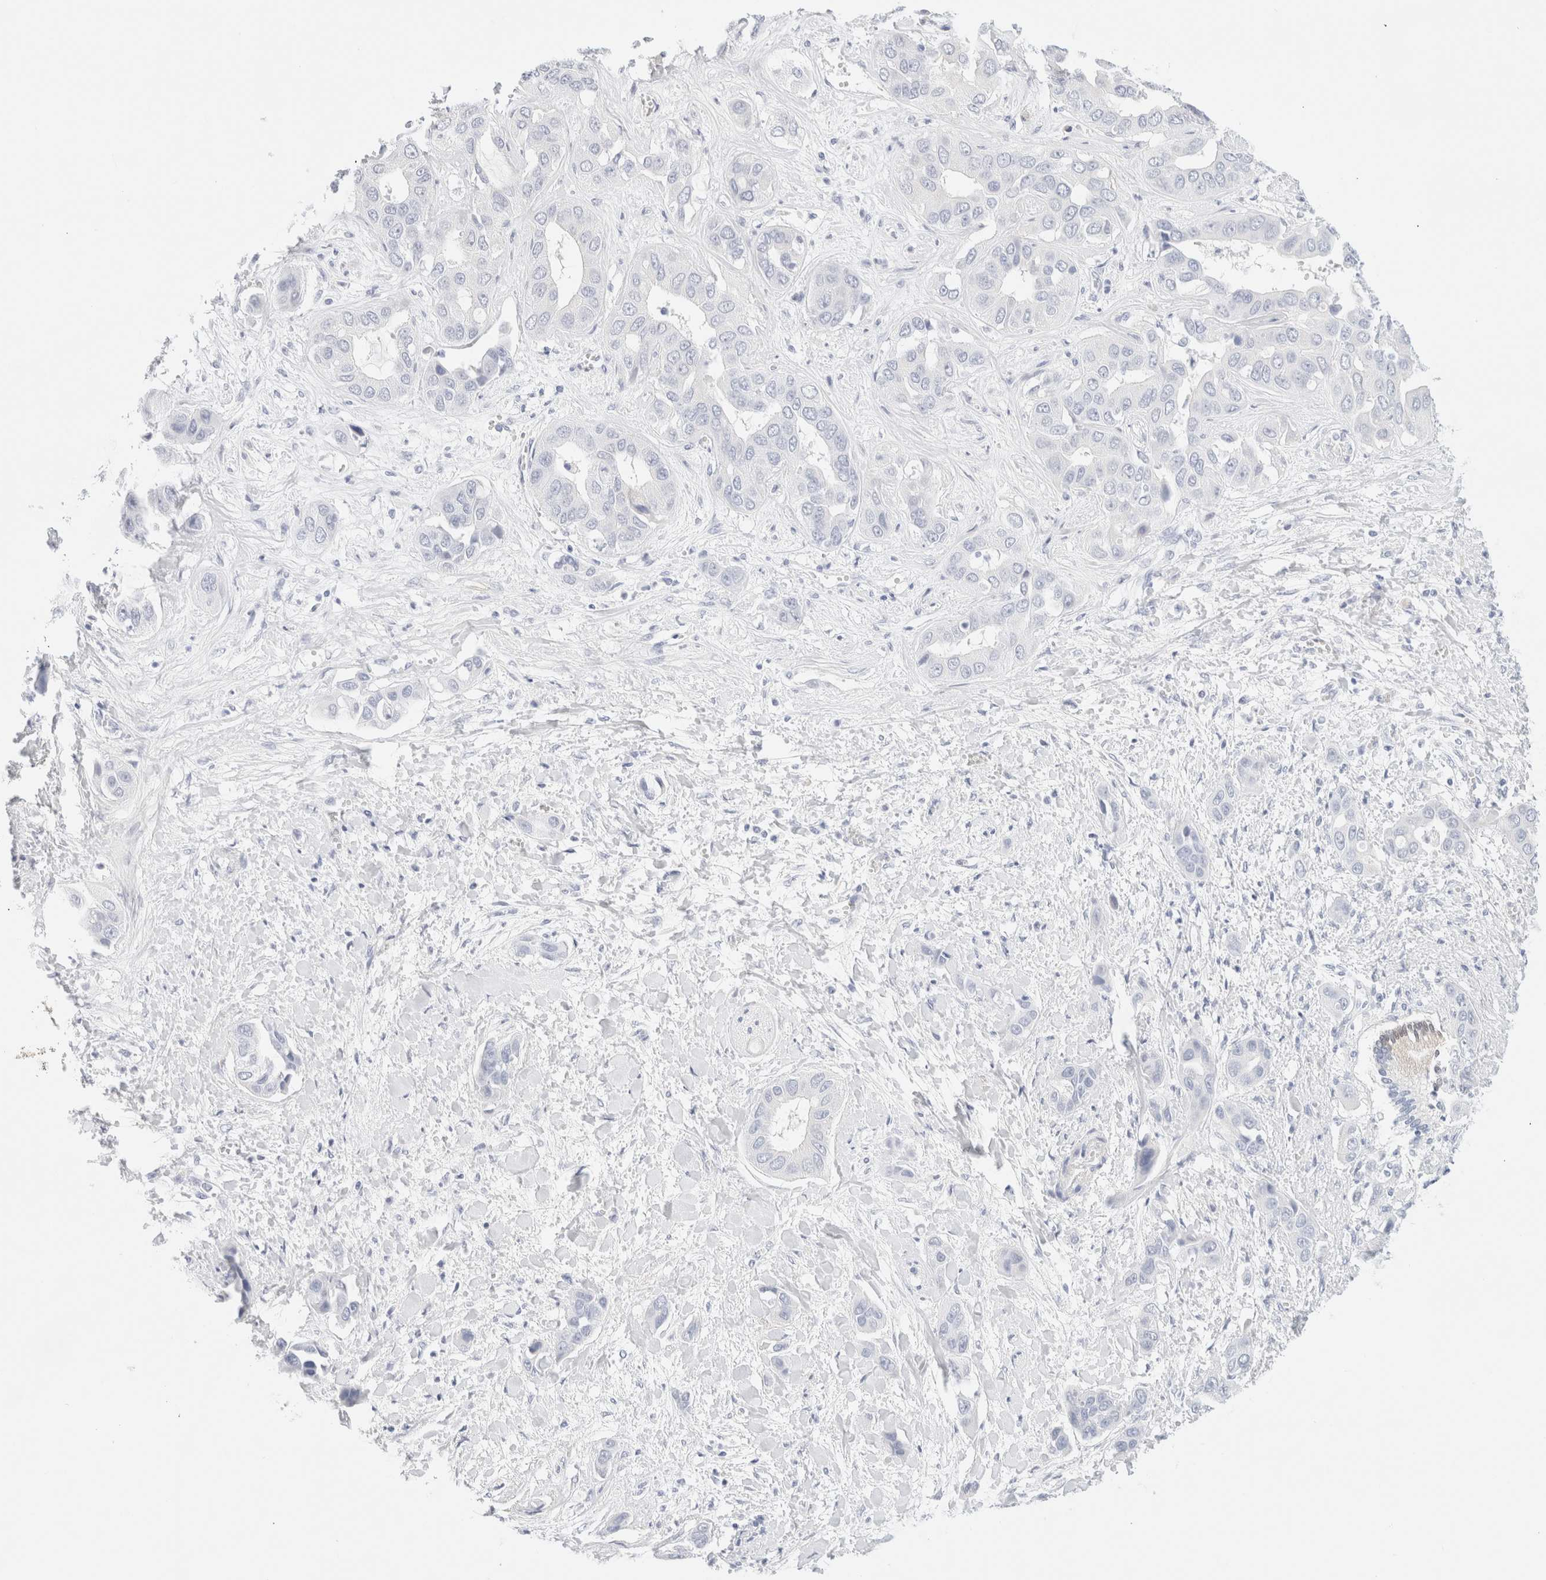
{"staining": {"intensity": "negative", "quantity": "none", "location": "none"}, "tissue": "liver cancer", "cell_type": "Tumor cells", "image_type": "cancer", "snomed": [{"axis": "morphology", "description": "Cholangiocarcinoma"}, {"axis": "topography", "description": "Liver"}], "caption": "The image shows no significant staining in tumor cells of cholangiocarcinoma (liver).", "gene": "DPYS", "patient": {"sex": "female", "age": 52}}